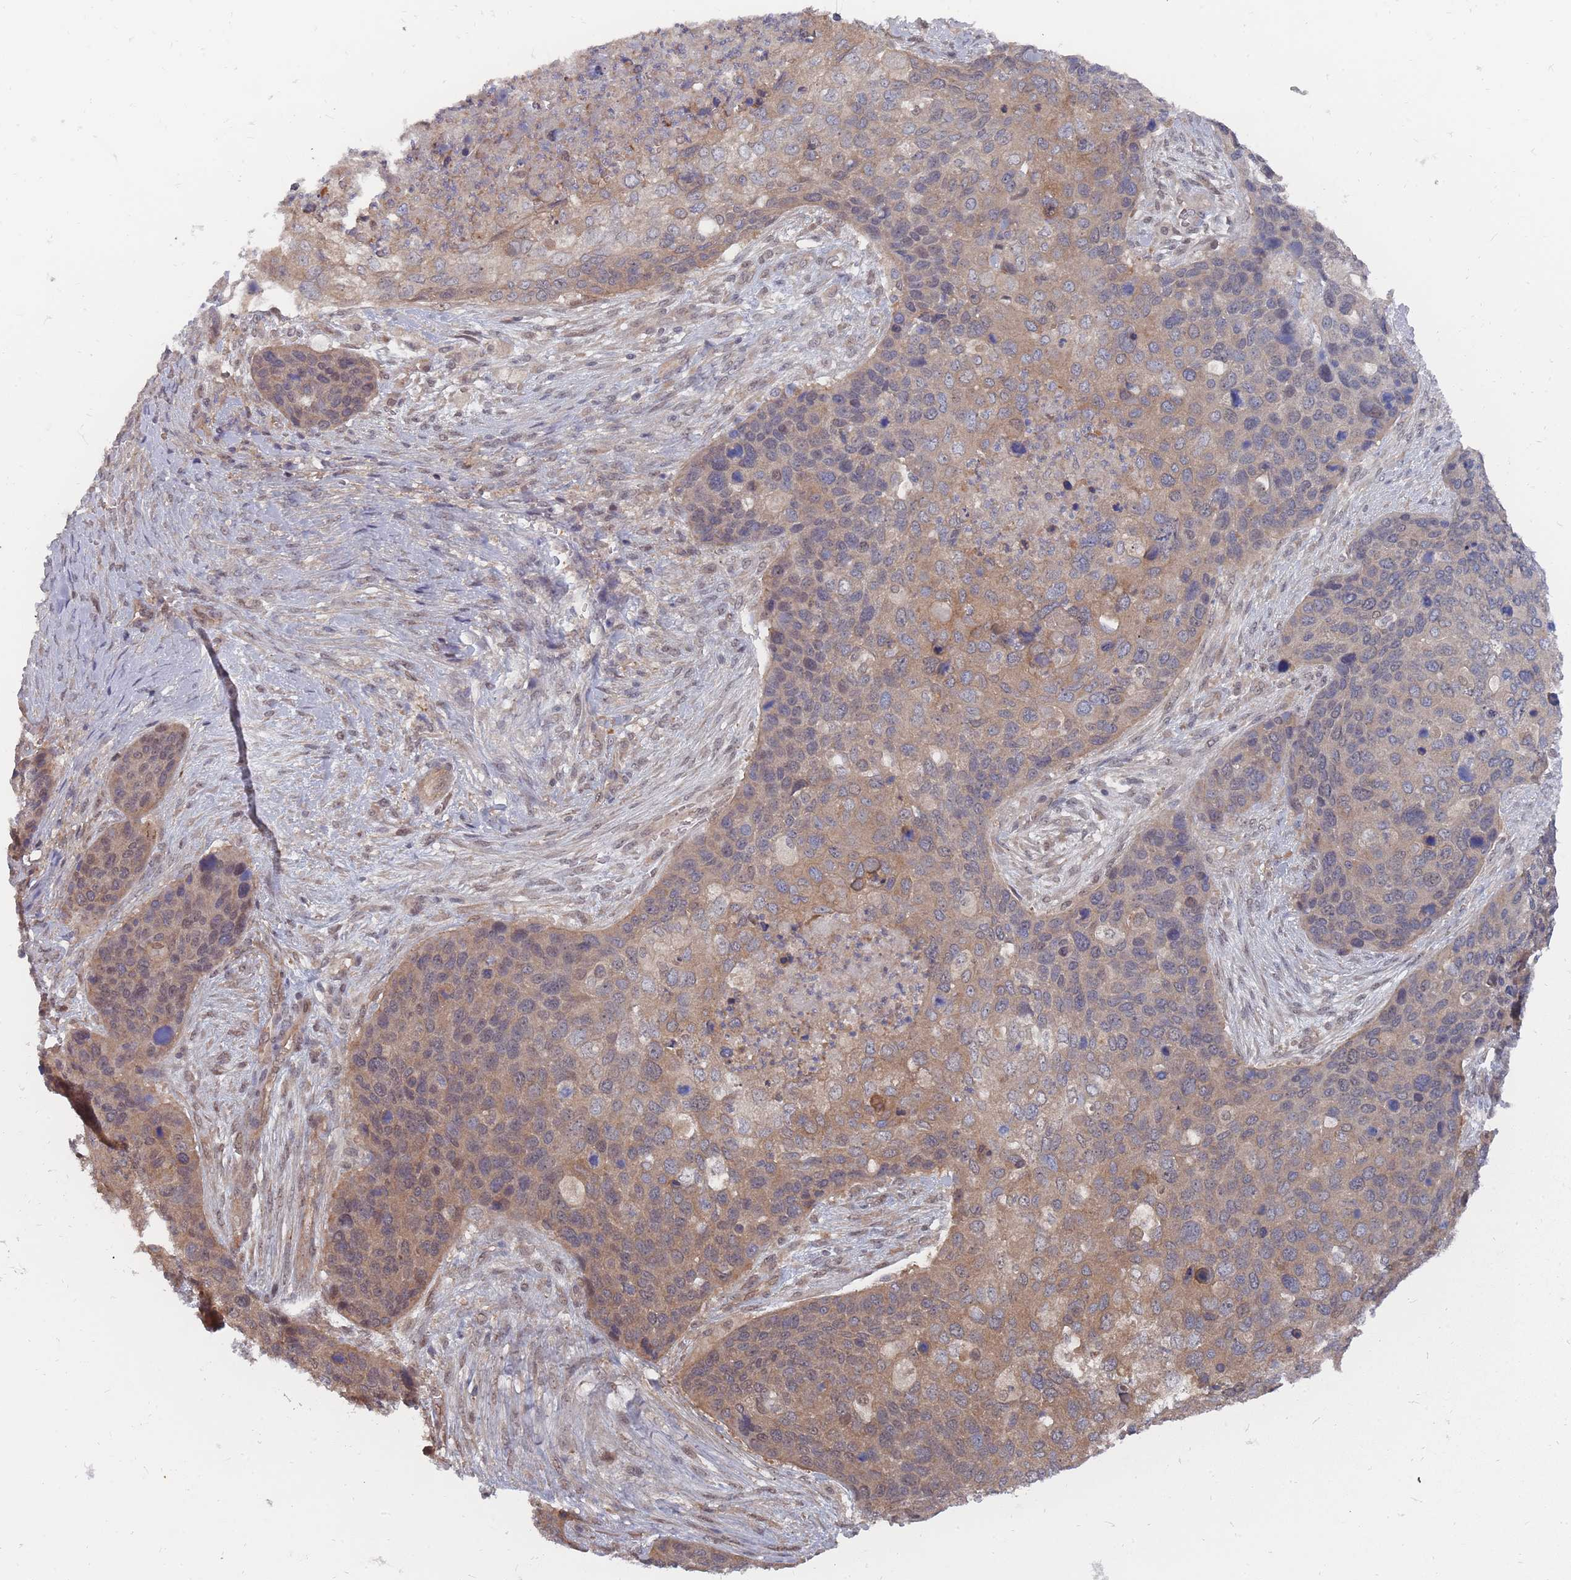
{"staining": {"intensity": "moderate", "quantity": "25%-75%", "location": "cytoplasmic/membranous,nuclear"}, "tissue": "skin cancer", "cell_type": "Tumor cells", "image_type": "cancer", "snomed": [{"axis": "morphology", "description": "Basal cell carcinoma"}, {"axis": "topography", "description": "Skin"}], "caption": "Immunohistochemistry (IHC) staining of skin cancer, which reveals medium levels of moderate cytoplasmic/membranous and nuclear staining in approximately 25%-75% of tumor cells indicating moderate cytoplasmic/membranous and nuclear protein staining. The staining was performed using DAB (brown) for protein detection and nuclei were counterstained in hematoxylin (blue).", "gene": "NKD1", "patient": {"sex": "female", "age": 74}}